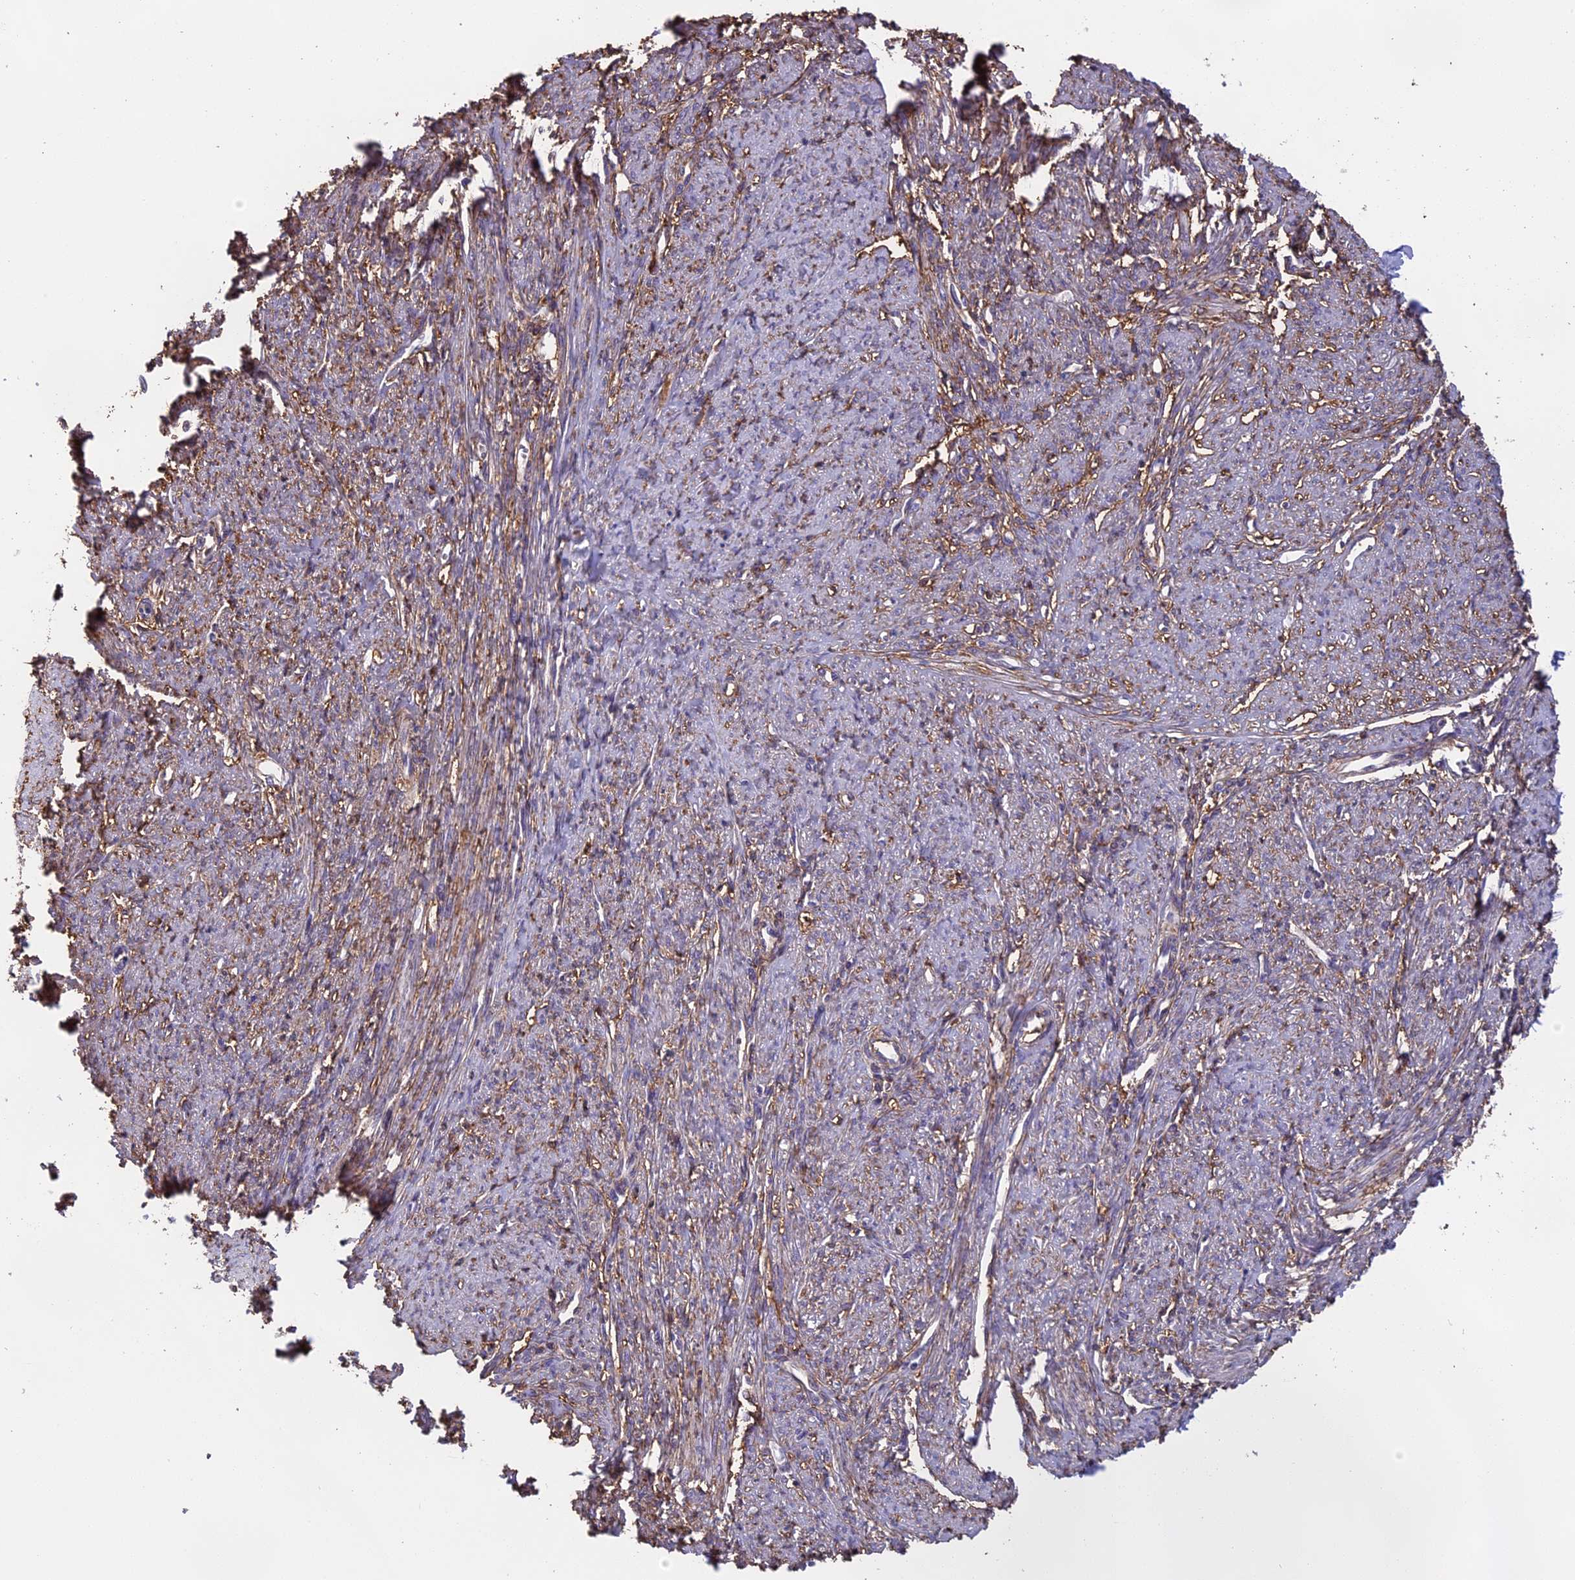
{"staining": {"intensity": "weak", "quantity": "25%-75%", "location": "cytoplasmic/membranous"}, "tissue": "smooth muscle", "cell_type": "Smooth muscle cells", "image_type": "normal", "snomed": [{"axis": "morphology", "description": "Normal tissue, NOS"}, {"axis": "topography", "description": "Smooth muscle"}, {"axis": "topography", "description": "Uterus"}], "caption": "Protein staining of unremarkable smooth muscle exhibits weak cytoplasmic/membranous staining in about 25%-75% of smooth muscle cells. (brown staining indicates protein expression, while blue staining denotes nuclei).", "gene": "TMEM255B", "patient": {"sex": "female", "age": 59}}